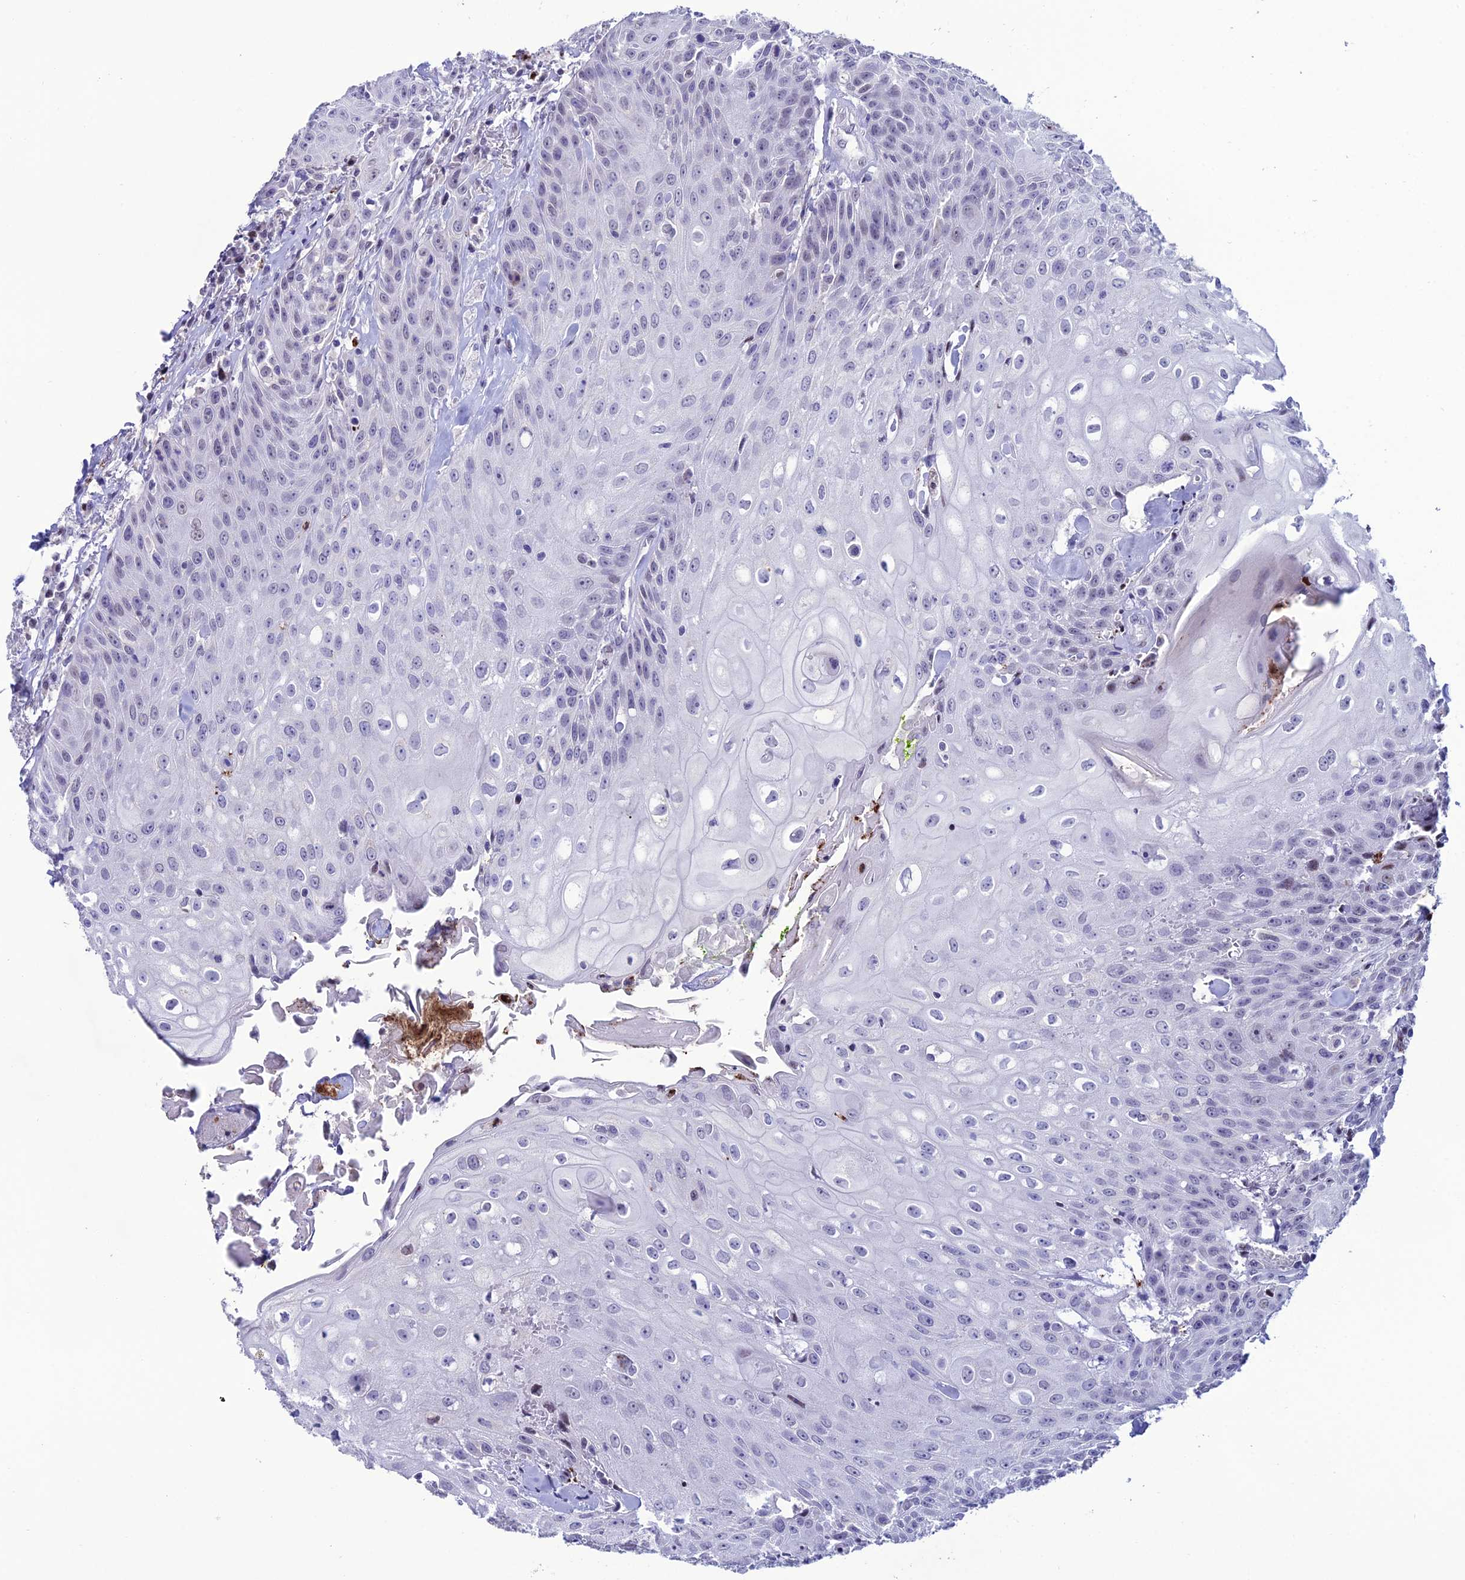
{"staining": {"intensity": "negative", "quantity": "none", "location": "none"}, "tissue": "head and neck cancer", "cell_type": "Tumor cells", "image_type": "cancer", "snomed": [{"axis": "morphology", "description": "Squamous cell carcinoma, NOS"}, {"axis": "topography", "description": "Oral tissue"}, {"axis": "topography", "description": "Head-Neck"}], "caption": "Head and neck squamous cell carcinoma stained for a protein using IHC demonstrates no staining tumor cells.", "gene": "MFSD2B", "patient": {"sex": "female", "age": 82}}